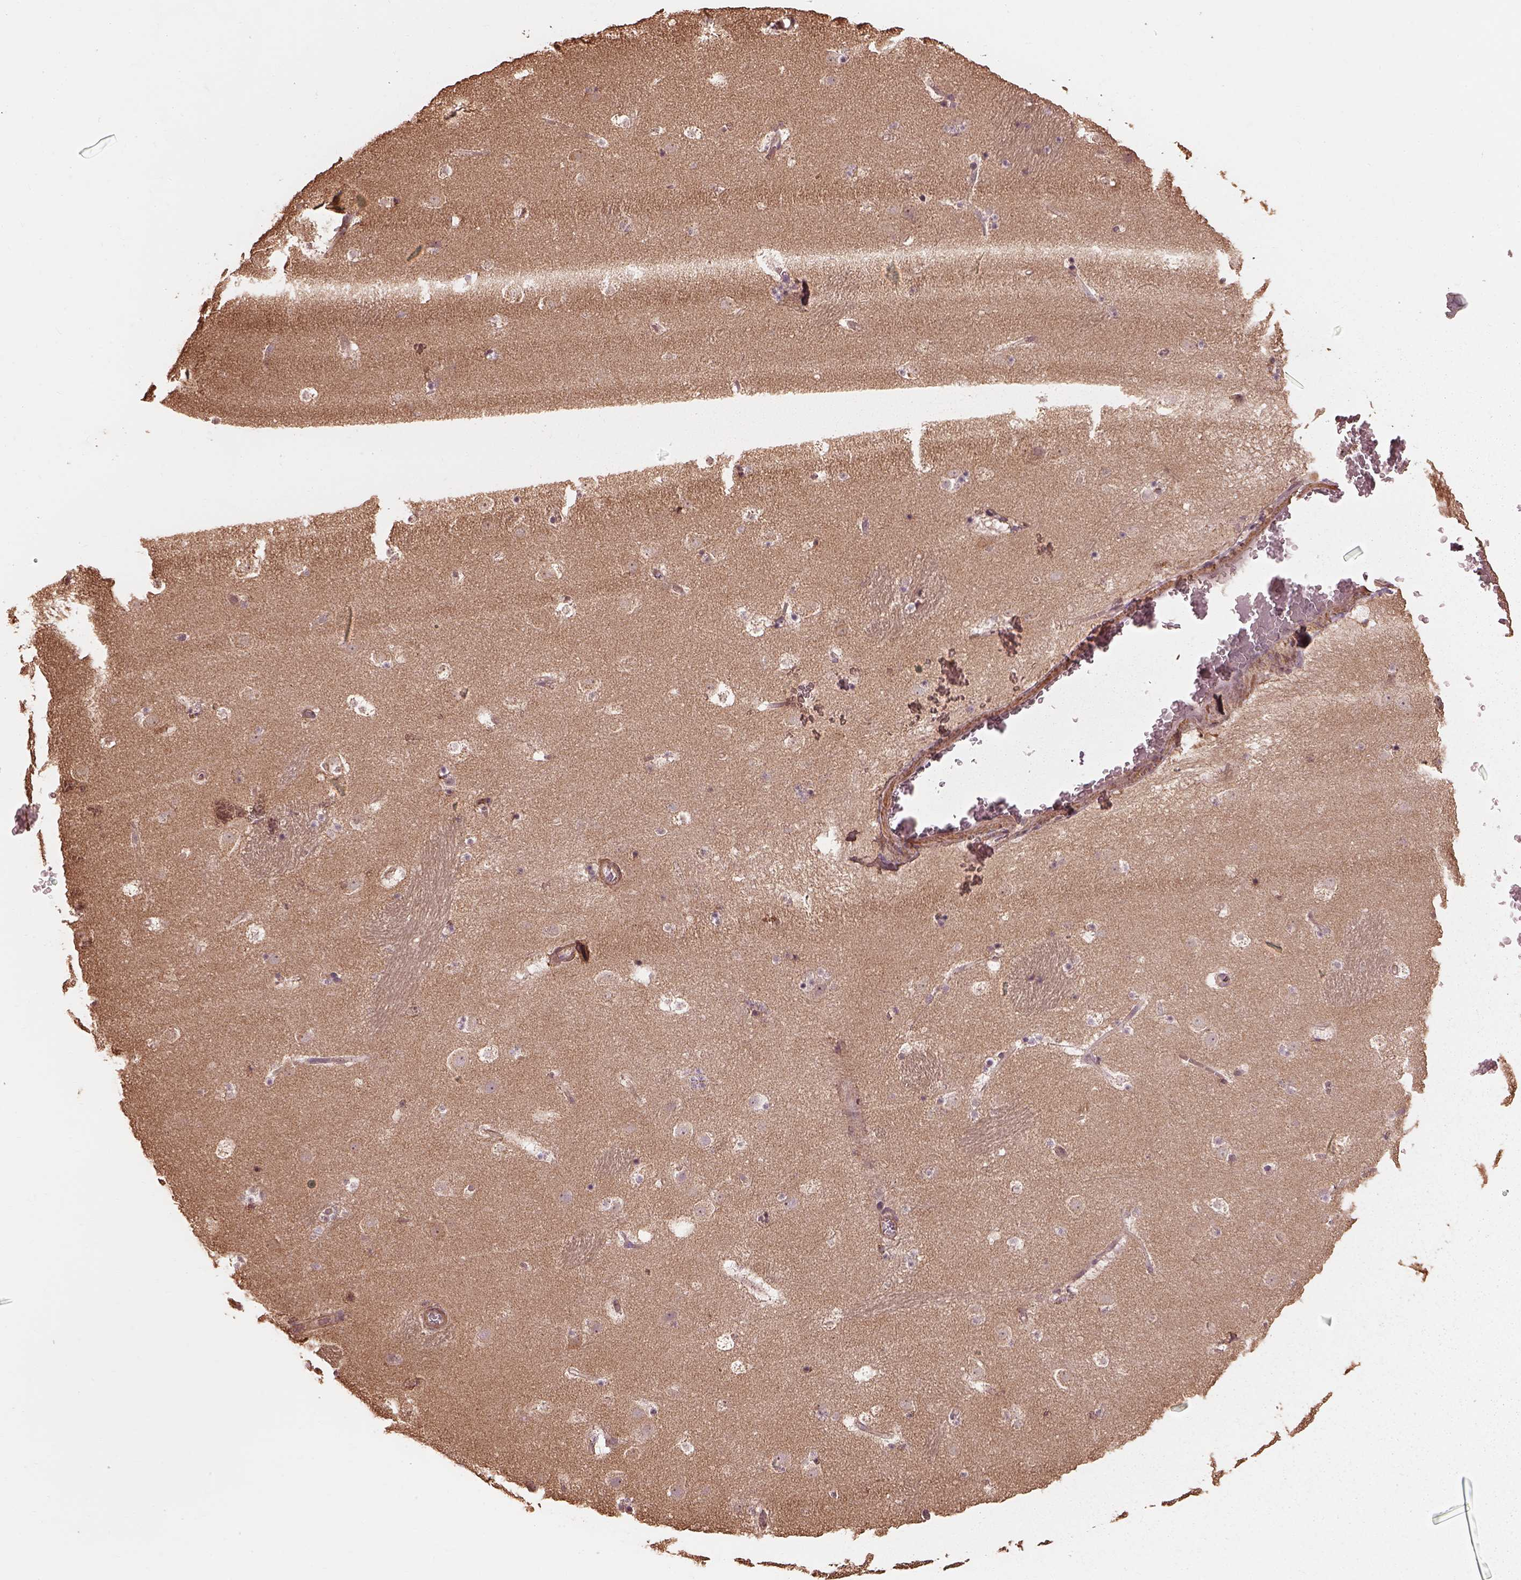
{"staining": {"intensity": "negative", "quantity": "none", "location": "none"}, "tissue": "caudate", "cell_type": "Glial cells", "image_type": "normal", "snomed": [{"axis": "morphology", "description": "Normal tissue, NOS"}, {"axis": "topography", "description": "Lateral ventricle wall"}], "caption": "Immunohistochemistry (IHC) photomicrograph of normal human caudate stained for a protein (brown), which displays no positivity in glial cells.", "gene": "METTL4", "patient": {"sex": "male", "age": 37}}